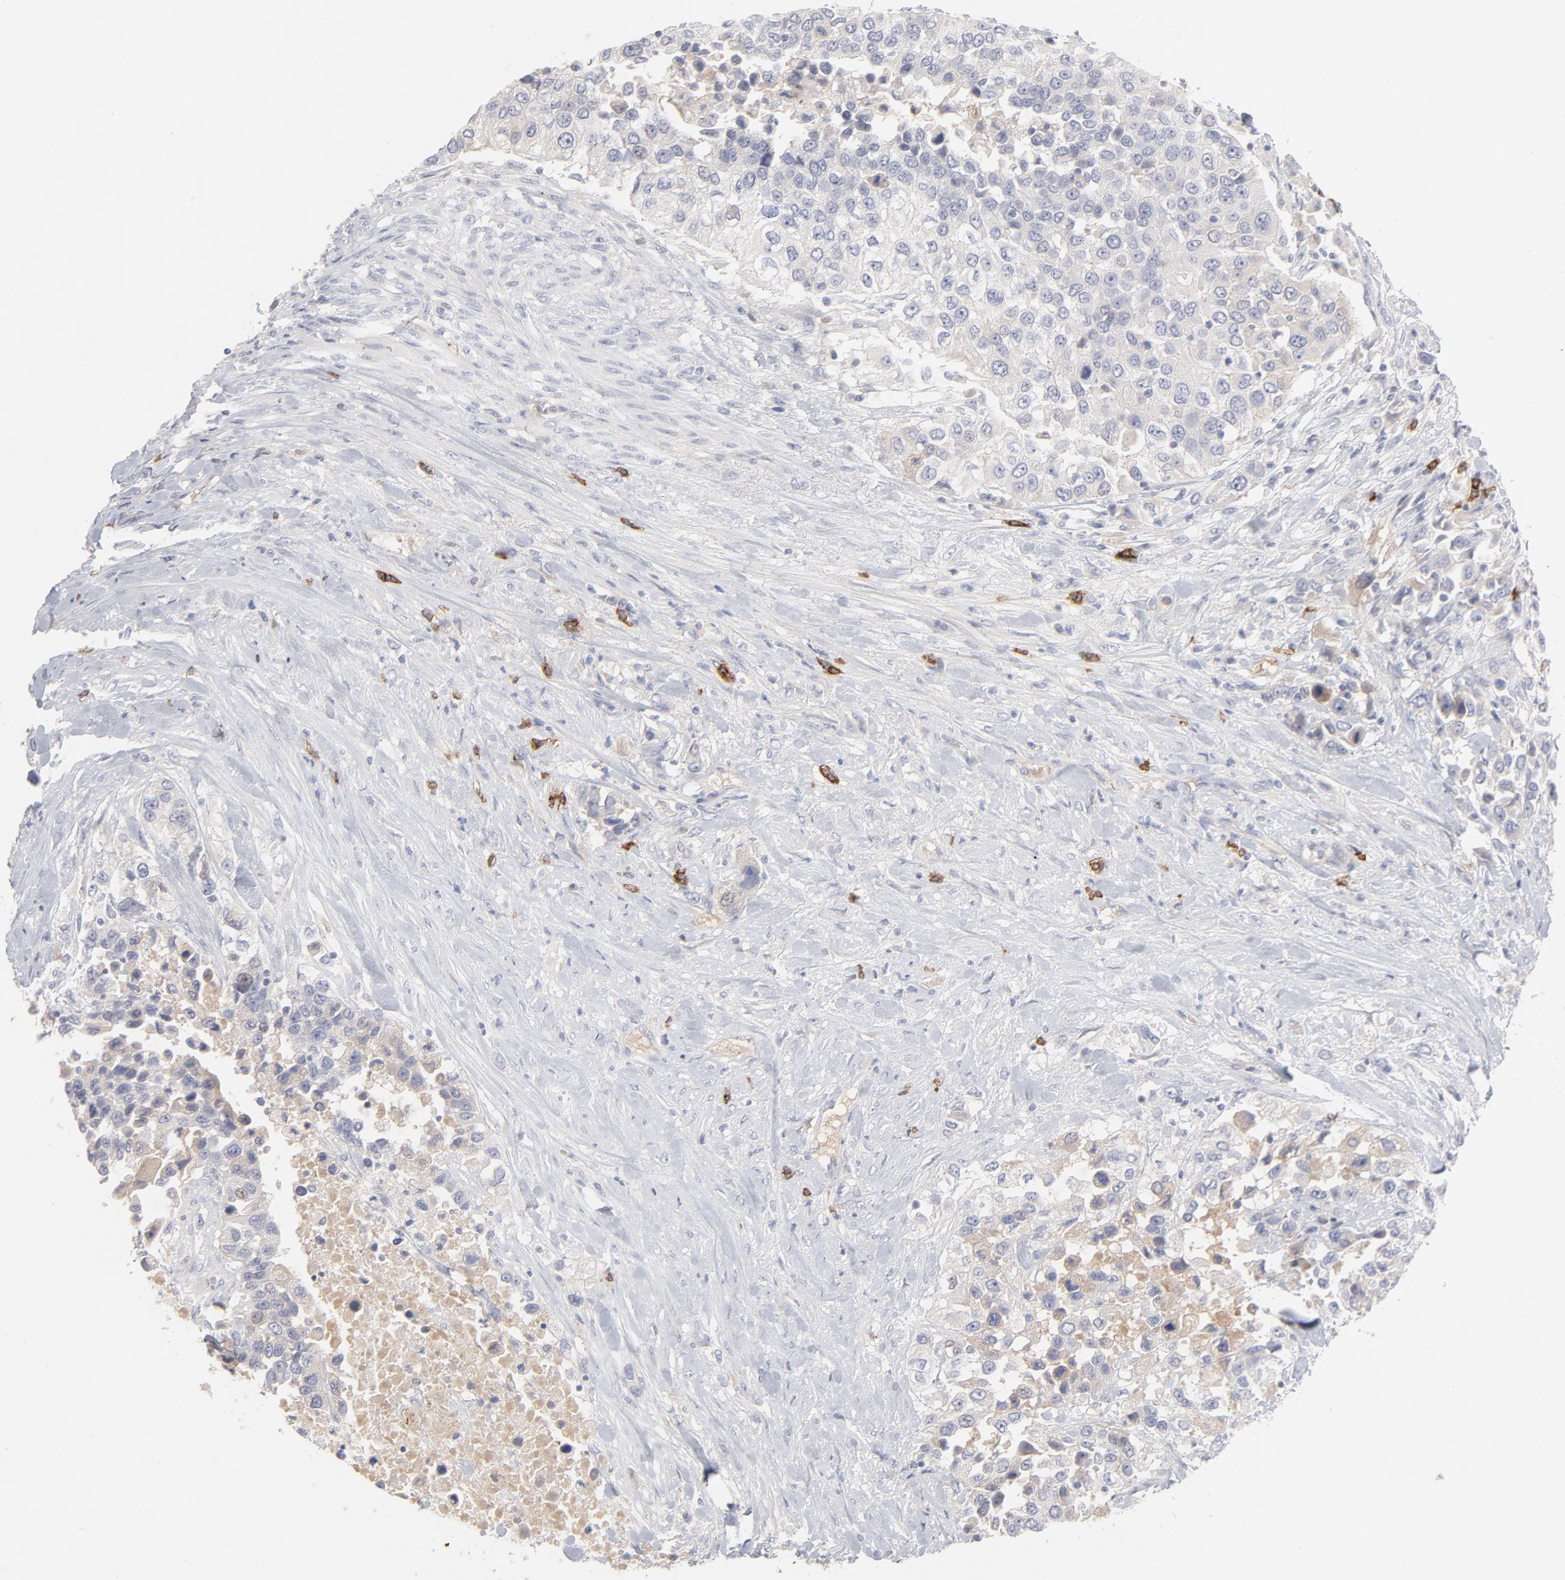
{"staining": {"intensity": "weak", "quantity": "<25%", "location": "cytoplasmic/membranous"}, "tissue": "urothelial cancer", "cell_type": "Tumor cells", "image_type": "cancer", "snomed": [{"axis": "morphology", "description": "Urothelial carcinoma, High grade"}, {"axis": "topography", "description": "Urinary bladder"}], "caption": "Histopathology image shows no significant protein expression in tumor cells of high-grade urothelial carcinoma. Brightfield microscopy of immunohistochemistry stained with DAB (brown) and hematoxylin (blue), captured at high magnification.", "gene": "CCR3", "patient": {"sex": "female", "age": 80}}